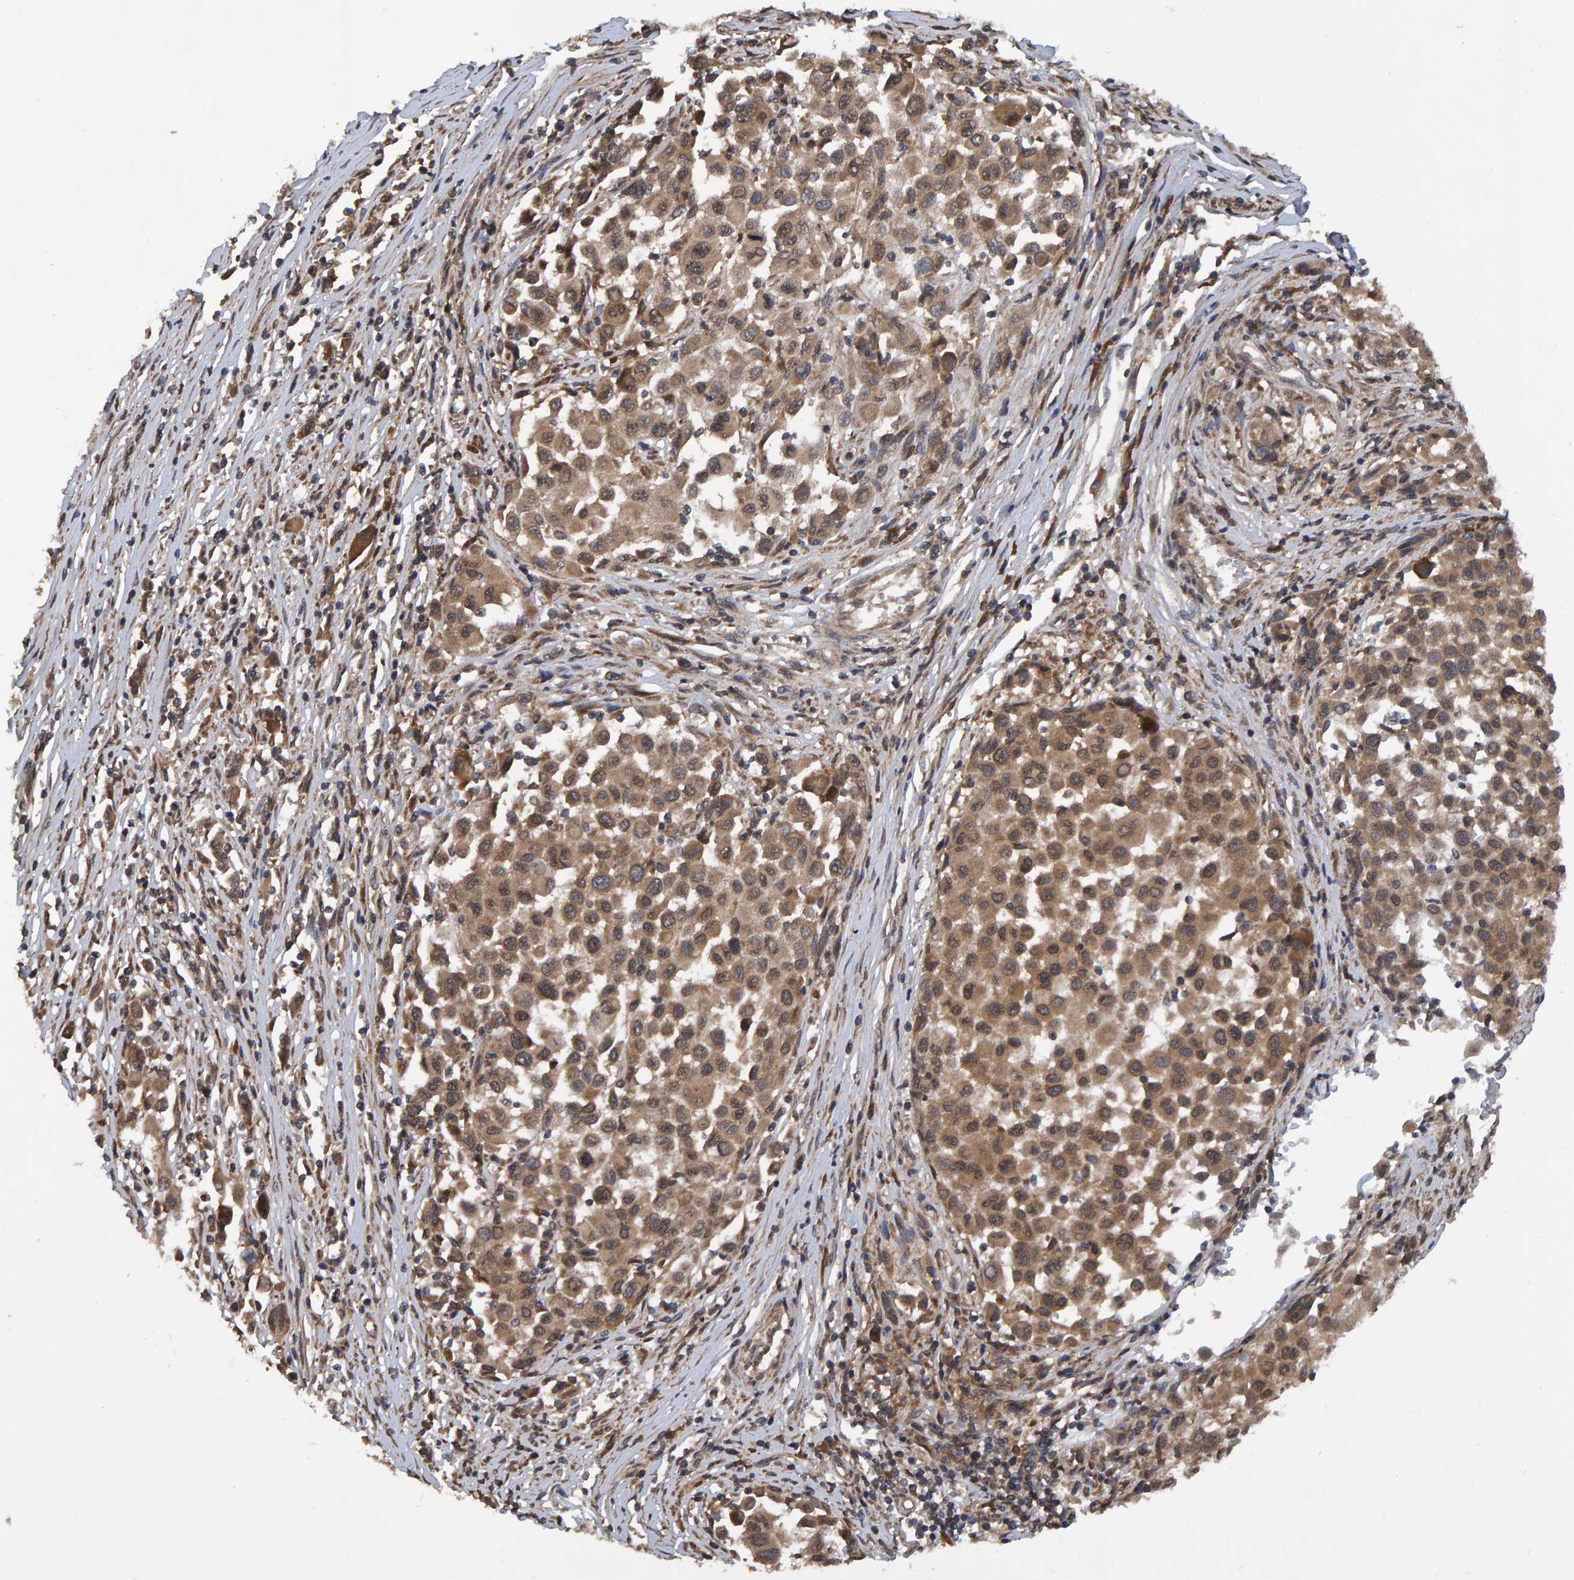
{"staining": {"intensity": "moderate", "quantity": ">75%", "location": "cytoplasmic/membranous"}, "tissue": "melanoma", "cell_type": "Tumor cells", "image_type": "cancer", "snomed": [{"axis": "morphology", "description": "Malignant melanoma, Metastatic site"}, {"axis": "topography", "description": "Lymph node"}], "caption": "DAB immunohistochemical staining of human melanoma shows moderate cytoplasmic/membranous protein expression in about >75% of tumor cells.", "gene": "GAB2", "patient": {"sex": "male", "age": 61}}